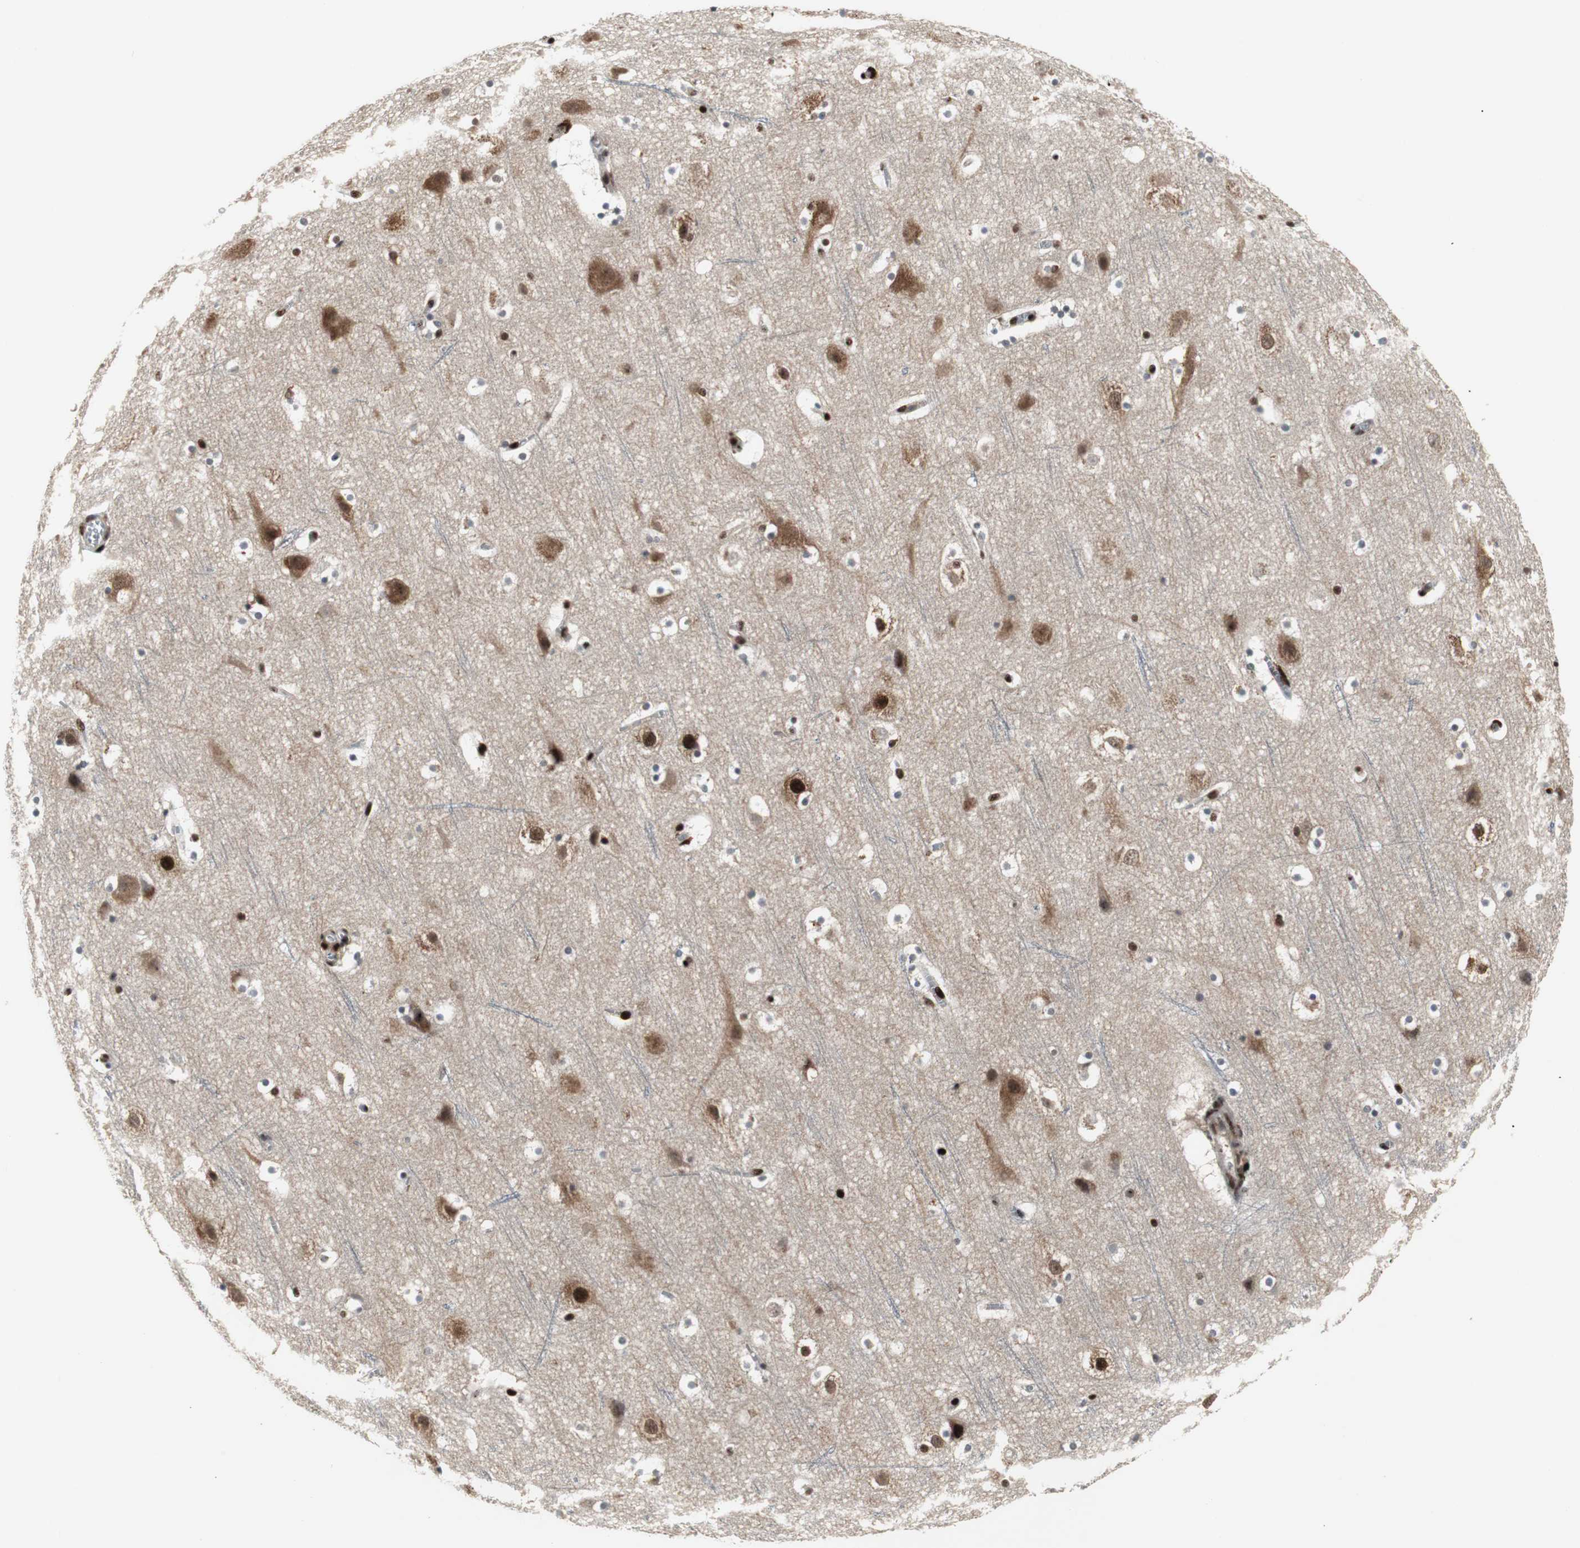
{"staining": {"intensity": "moderate", "quantity": "25%-75%", "location": "nuclear"}, "tissue": "cerebral cortex", "cell_type": "Endothelial cells", "image_type": "normal", "snomed": [{"axis": "morphology", "description": "Normal tissue, NOS"}, {"axis": "topography", "description": "Cerebral cortex"}], "caption": "There is medium levels of moderate nuclear staining in endothelial cells of unremarkable cerebral cortex, as demonstrated by immunohistochemical staining (brown color).", "gene": "GRK2", "patient": {"sex": "male", "age": 45}}